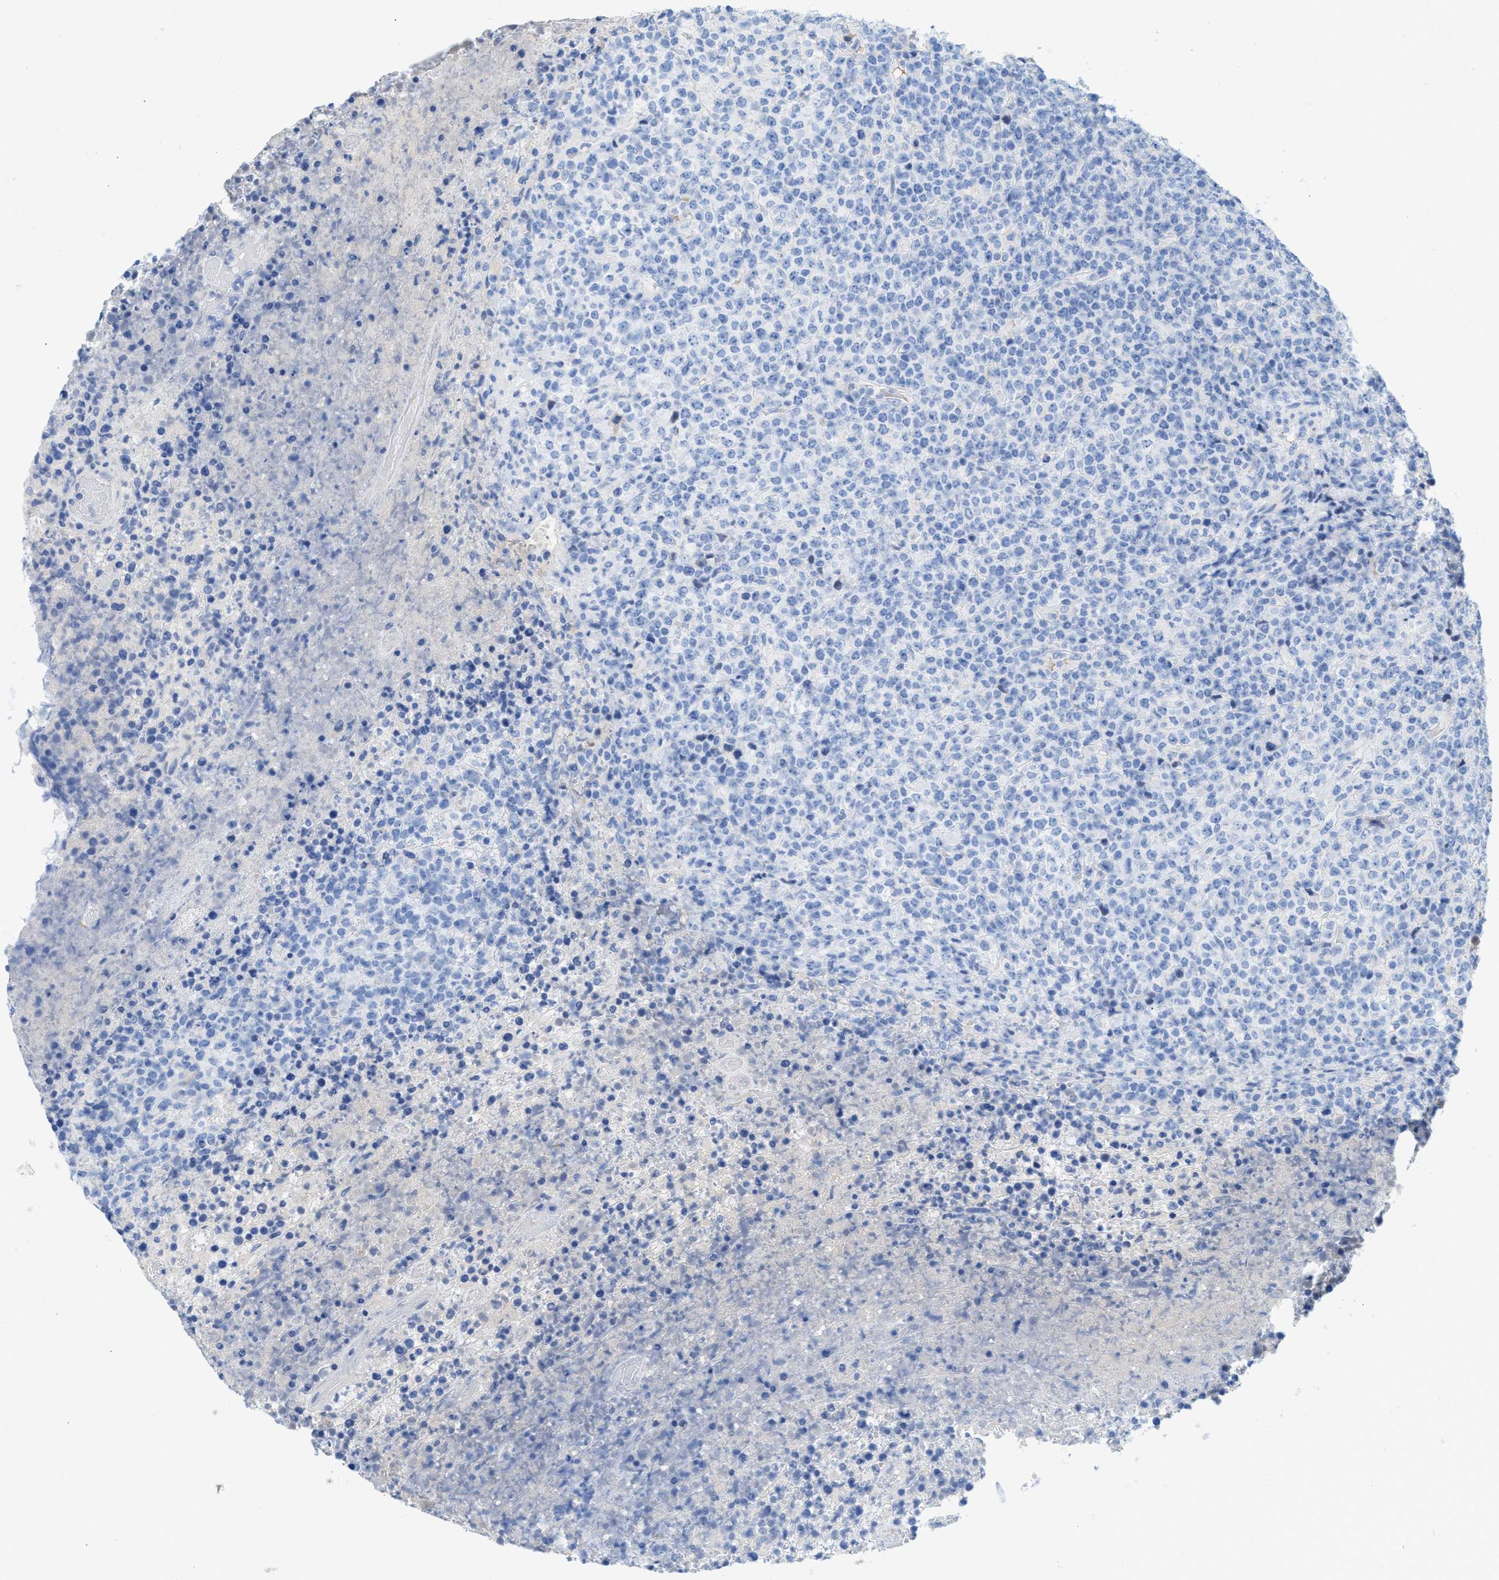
{"staining": {"intensity": "negative", "quantity": "none", "location": "none"}, "tissue": "lymphoma", "cell_type": "Tumor cells", "image_type": "cancer", "snomed": [{"axis": "morphology", "description": "Malignant lymphoma, non-Hodgkin's type, High grade"}, {"axis": "topography", "description": "Lymph node"}], "caption": "This is a micrograph of immunohistochemistry staining of high-grade malignant lymphoma, non-Hodgkin's type, which shows no staining in tumor cells.", "gene": "ANKFN1", "patient": {"sex": "male", "age": 13}}